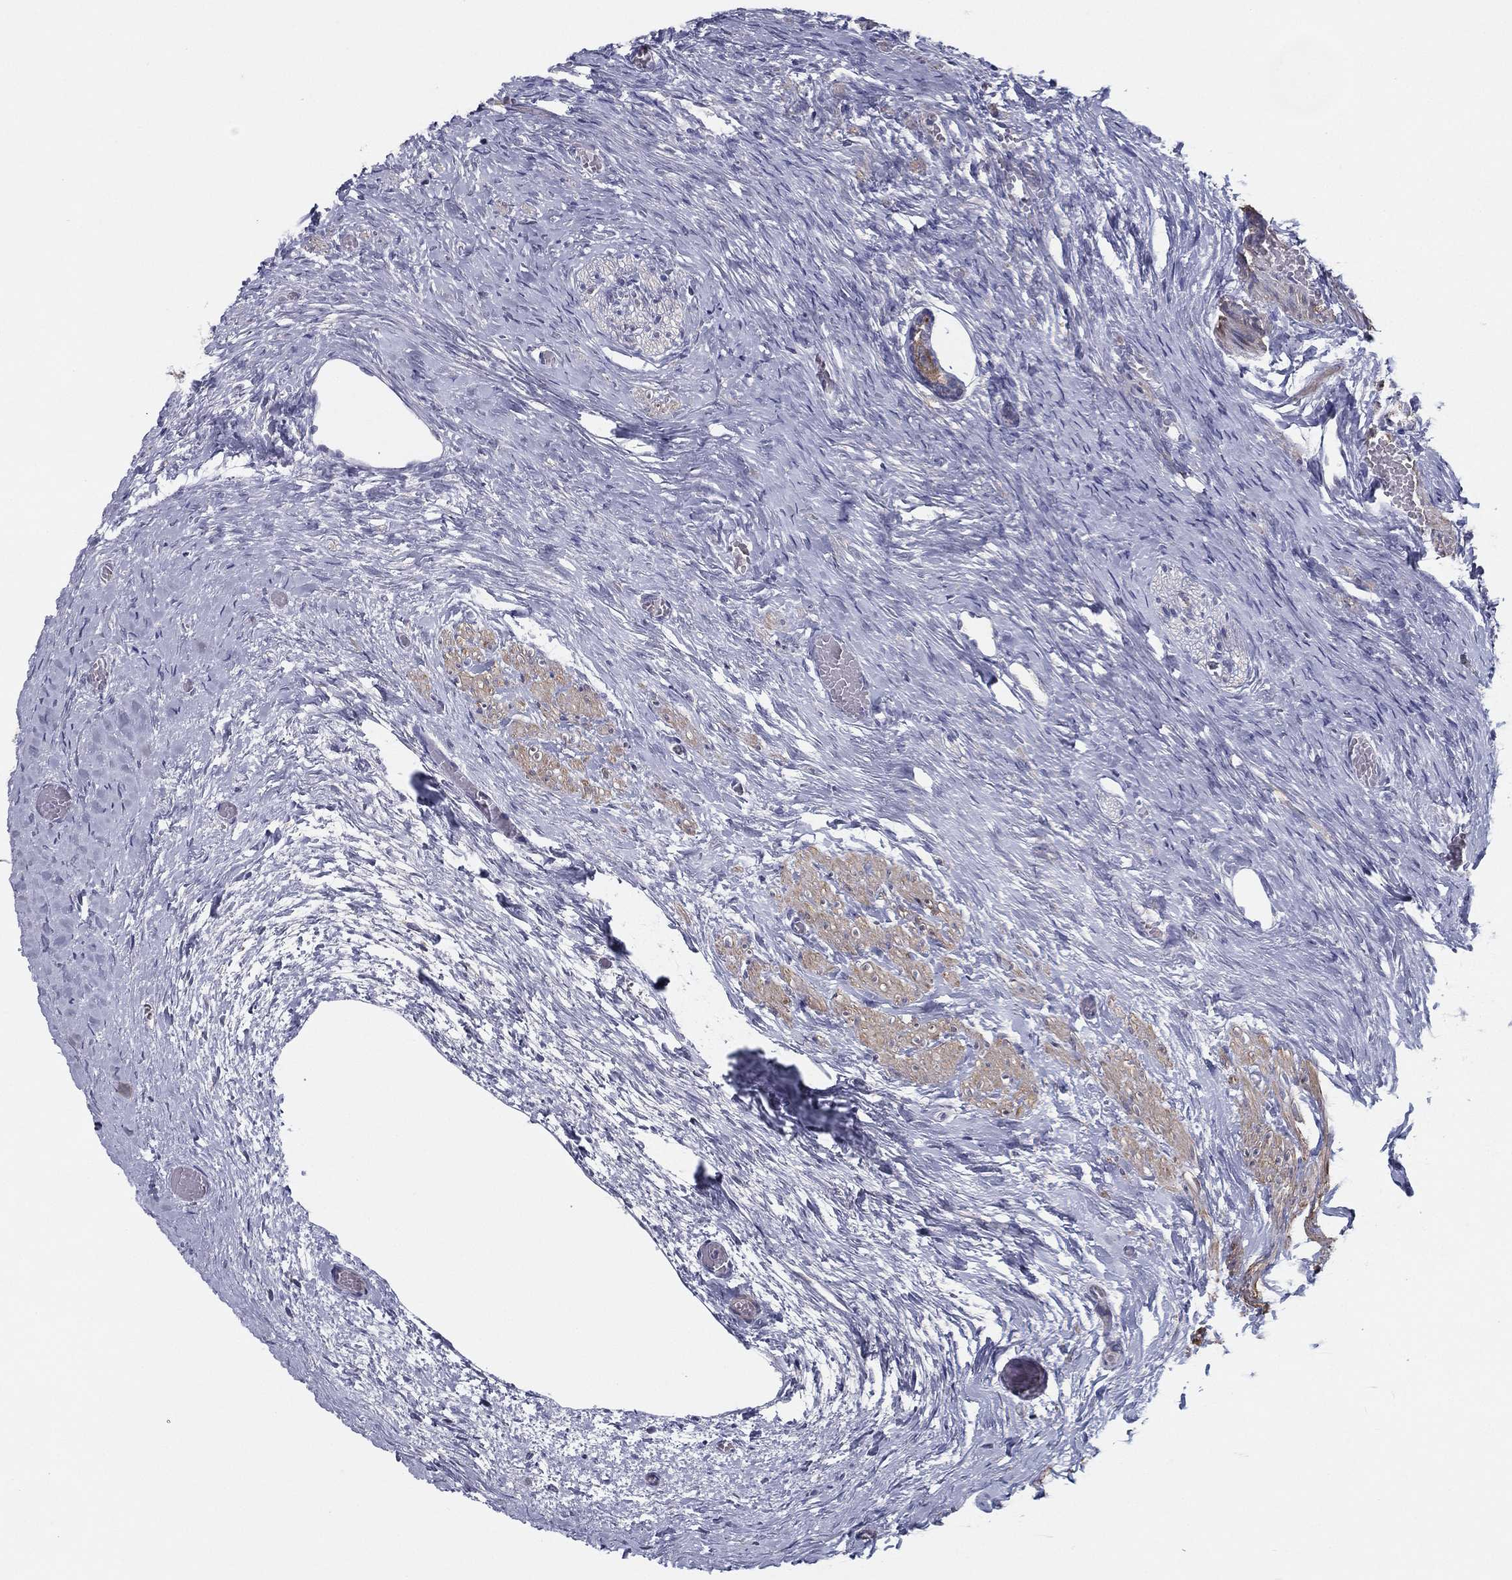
{"staining": {"intensity": "weak", "quantity": "25%-75%", "location": "cytoplasmic/membranous"}, "tissue": "ovary", "cell_type": "Follicle cells", "image_type": "normal", "snomed": [{"axis": "morphology", "description": "Normal tissue, NOS"}, {"axis": "topography", "description": "Ovary"}], "caption": "Weak cytoplasmic/membranous positivity for a protein is present in approximately 25%-75% of follicle cells of benign ovary using immunohistochemistry.", "gene": "PCSK1", "patient": {"sex": "female", "age": 27}}